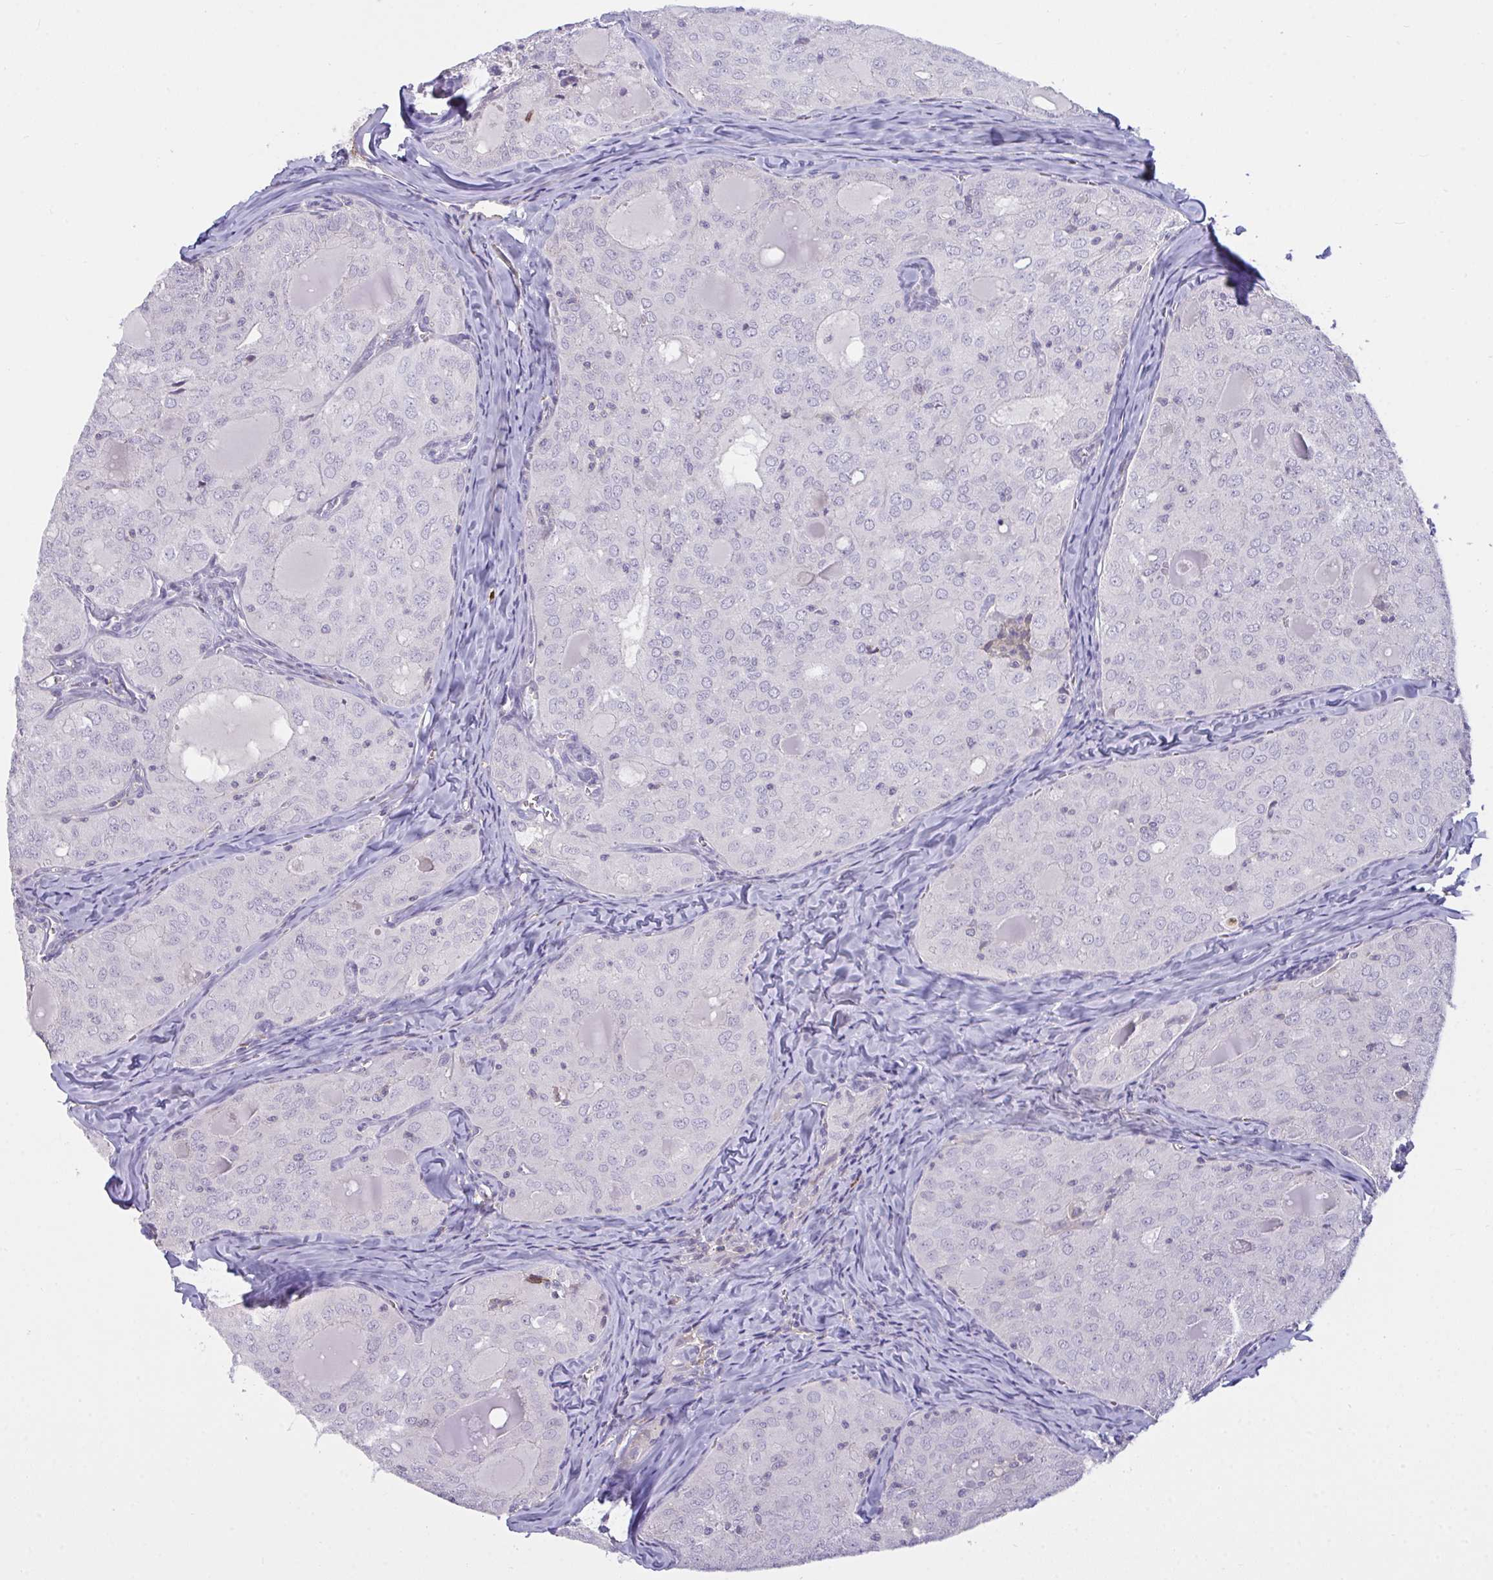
{"staining": {"intensity": "negative", "quantity": "none", "location": "none"}, "tissue": "thyroid cancer", "cell_type": "Tumor cells", "image_type": "cancer", "snomed": [{"axis": "morphology", "description": "Follicular adenoma carcinoma, NOS"}, {"axis": "topography", "description": "Thyroid gland"}], "caption": "Immunohistochemistry micrograph of neoplastic tissue: thyroid cancer stained with DAB (3,3'-diaminobenzidine) shows no significant protein positivity in tumor cells.", "gene": "SEMA6B", "patient": {"sex": "male", "age": 75}}